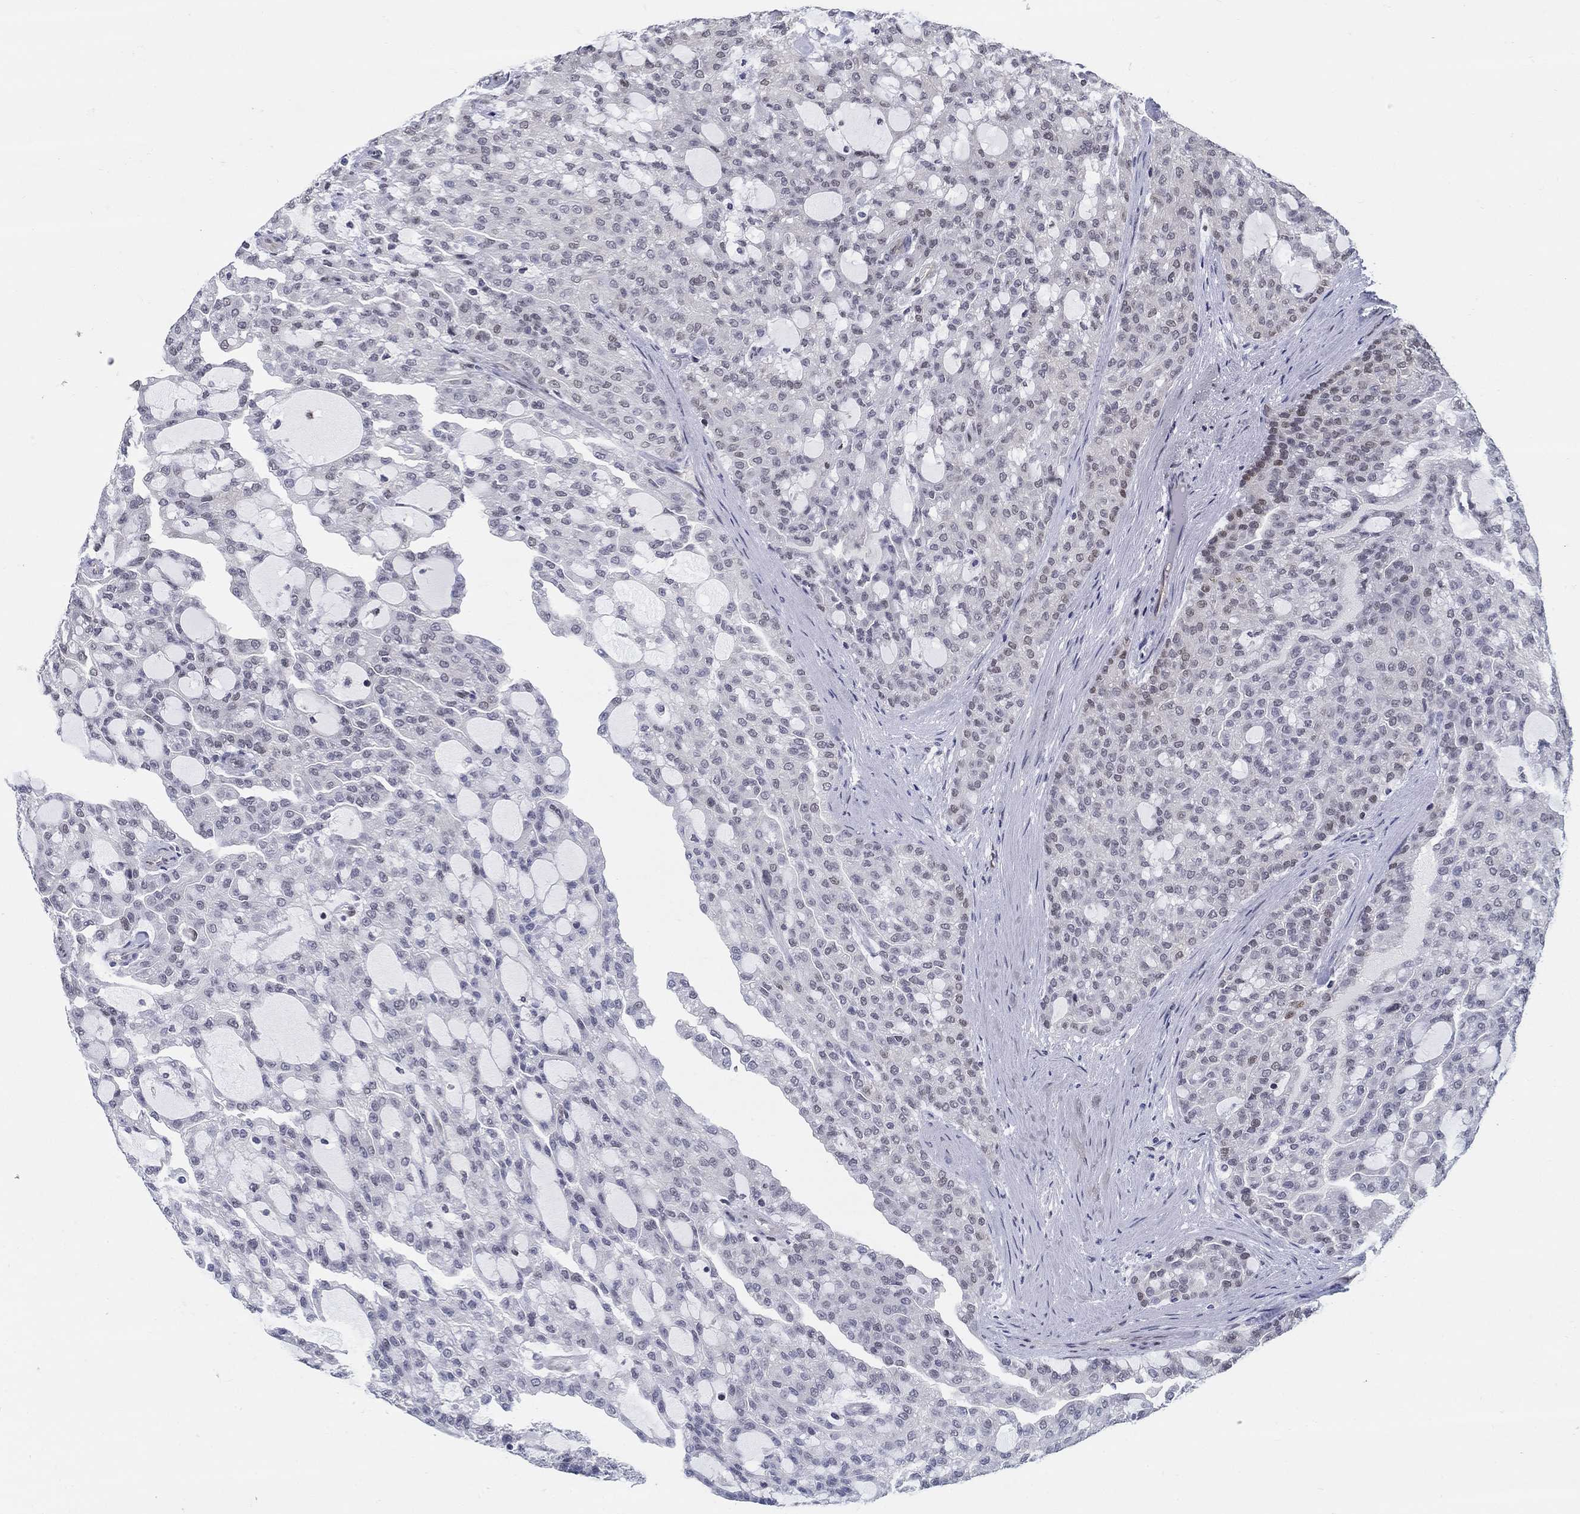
{"staining": {"intensity": "negative", "quantity": "none", "location": "none"}, "tissue": "renal cancer", "cell_type": "Tumor cells", "image_type": "cancer", "snomed": [{"axis": "morphology", "description": "Adenocarcinoma, NOS"}, {"axis": "topography", "description": "Kidney"}], "caption": "Tumor cells show no significant staining in renal adenocarcinoma.", "gene": "CENPE", "patient": {"sex": "male", "age": 63}}